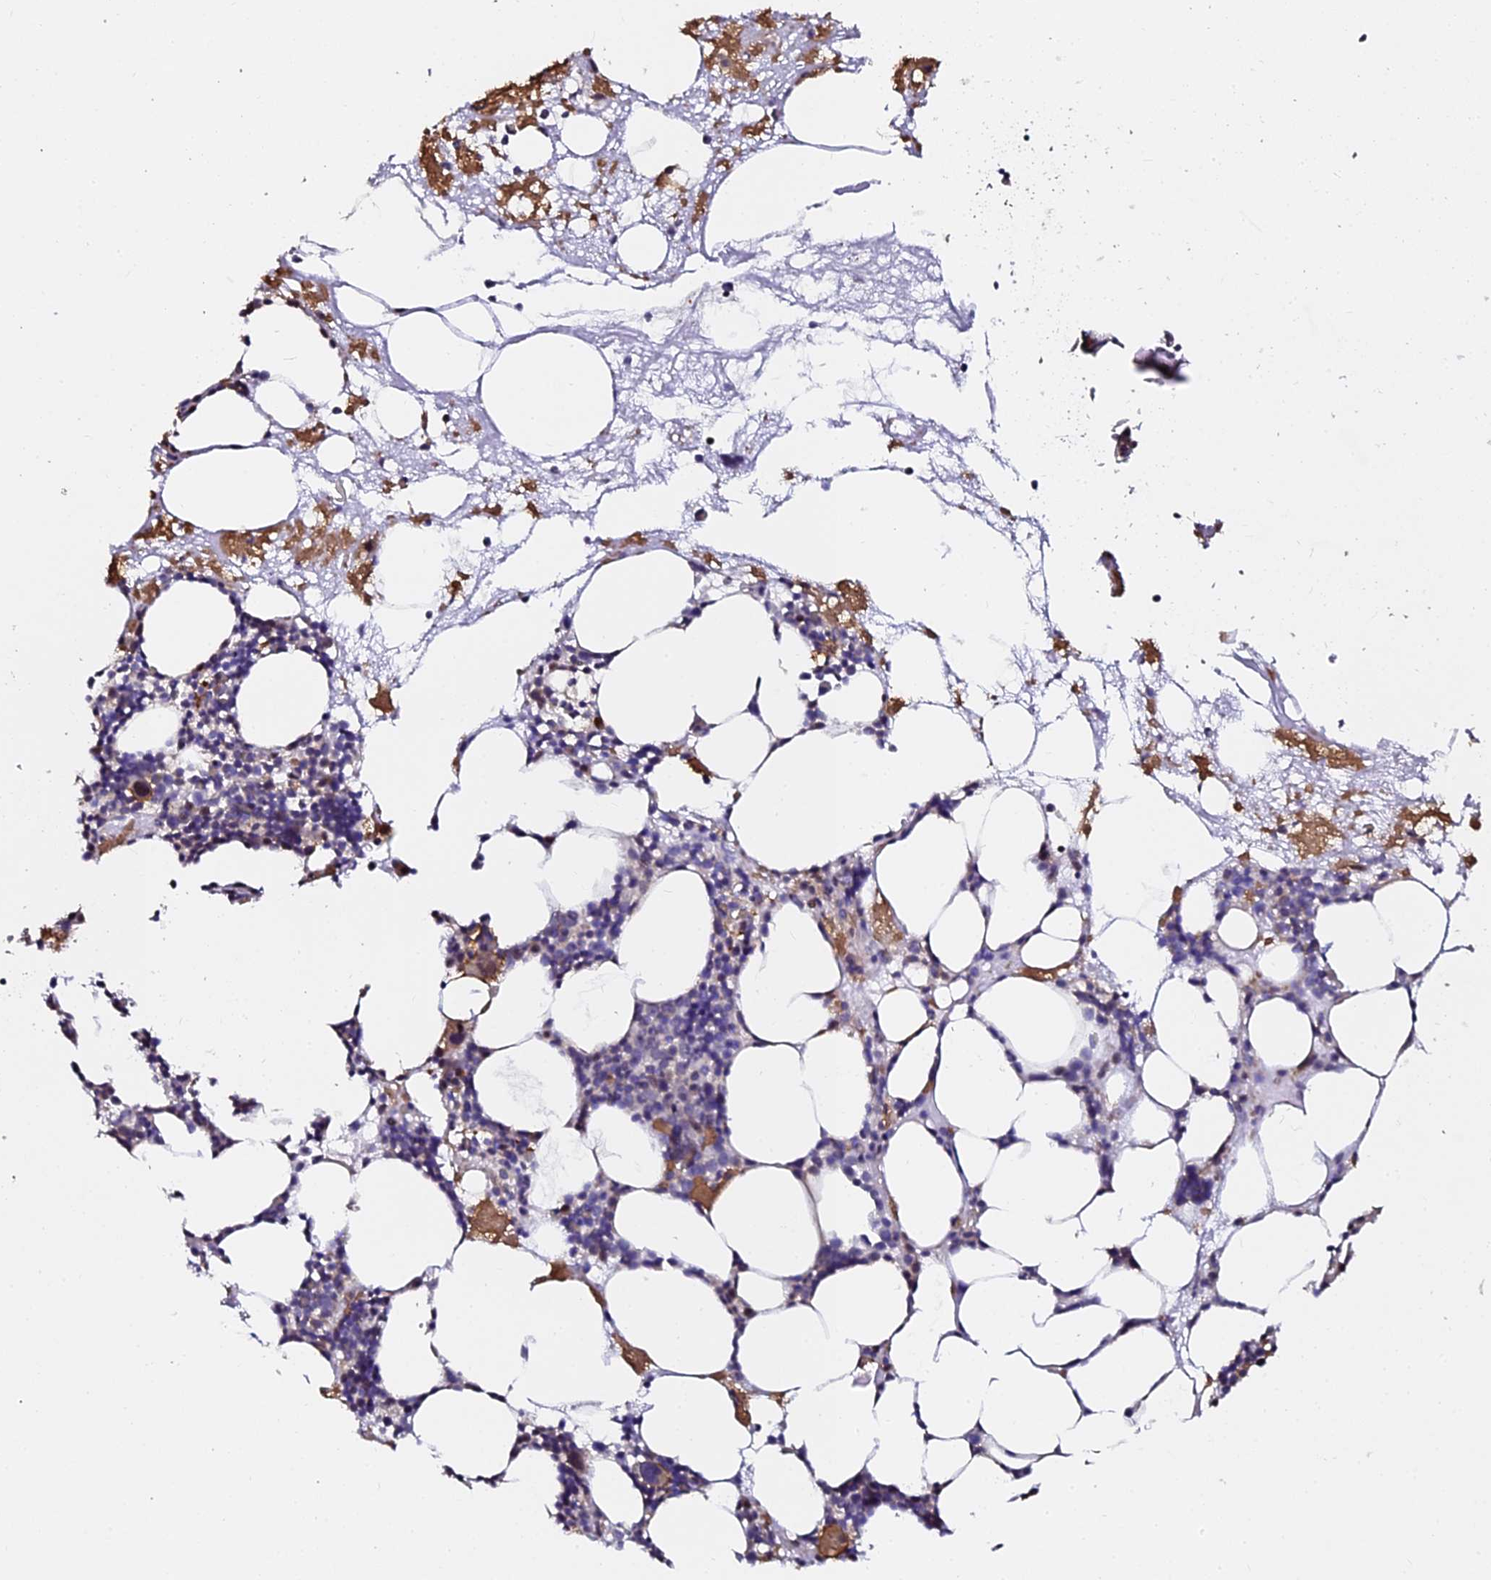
{"staining": {"intensity": "moderate", "quantity": "<25%", "location": "cytoplasmic/membranous,nuclear"}, "tissue": "bone marrow", "cell_type": "Hematopoietic cells", "image_type": "normal", "snomed": [{"axis": "morphology", "description": "Normal tissue, NOS"}, {"axis": "topography", "description": "Bone marrow"}], "caption": "Hematopoietic cells demonstrate moderate cytoplasmic/membranous,nuclear positivity in approximately <25% of cells in benign bone marrow. (DAB (3,3'-diaminobenzidine) IHC with brightfield microscopy, high magnification).", "gene": "GPN3", "patient": {"sex": "male", "age": 80}}